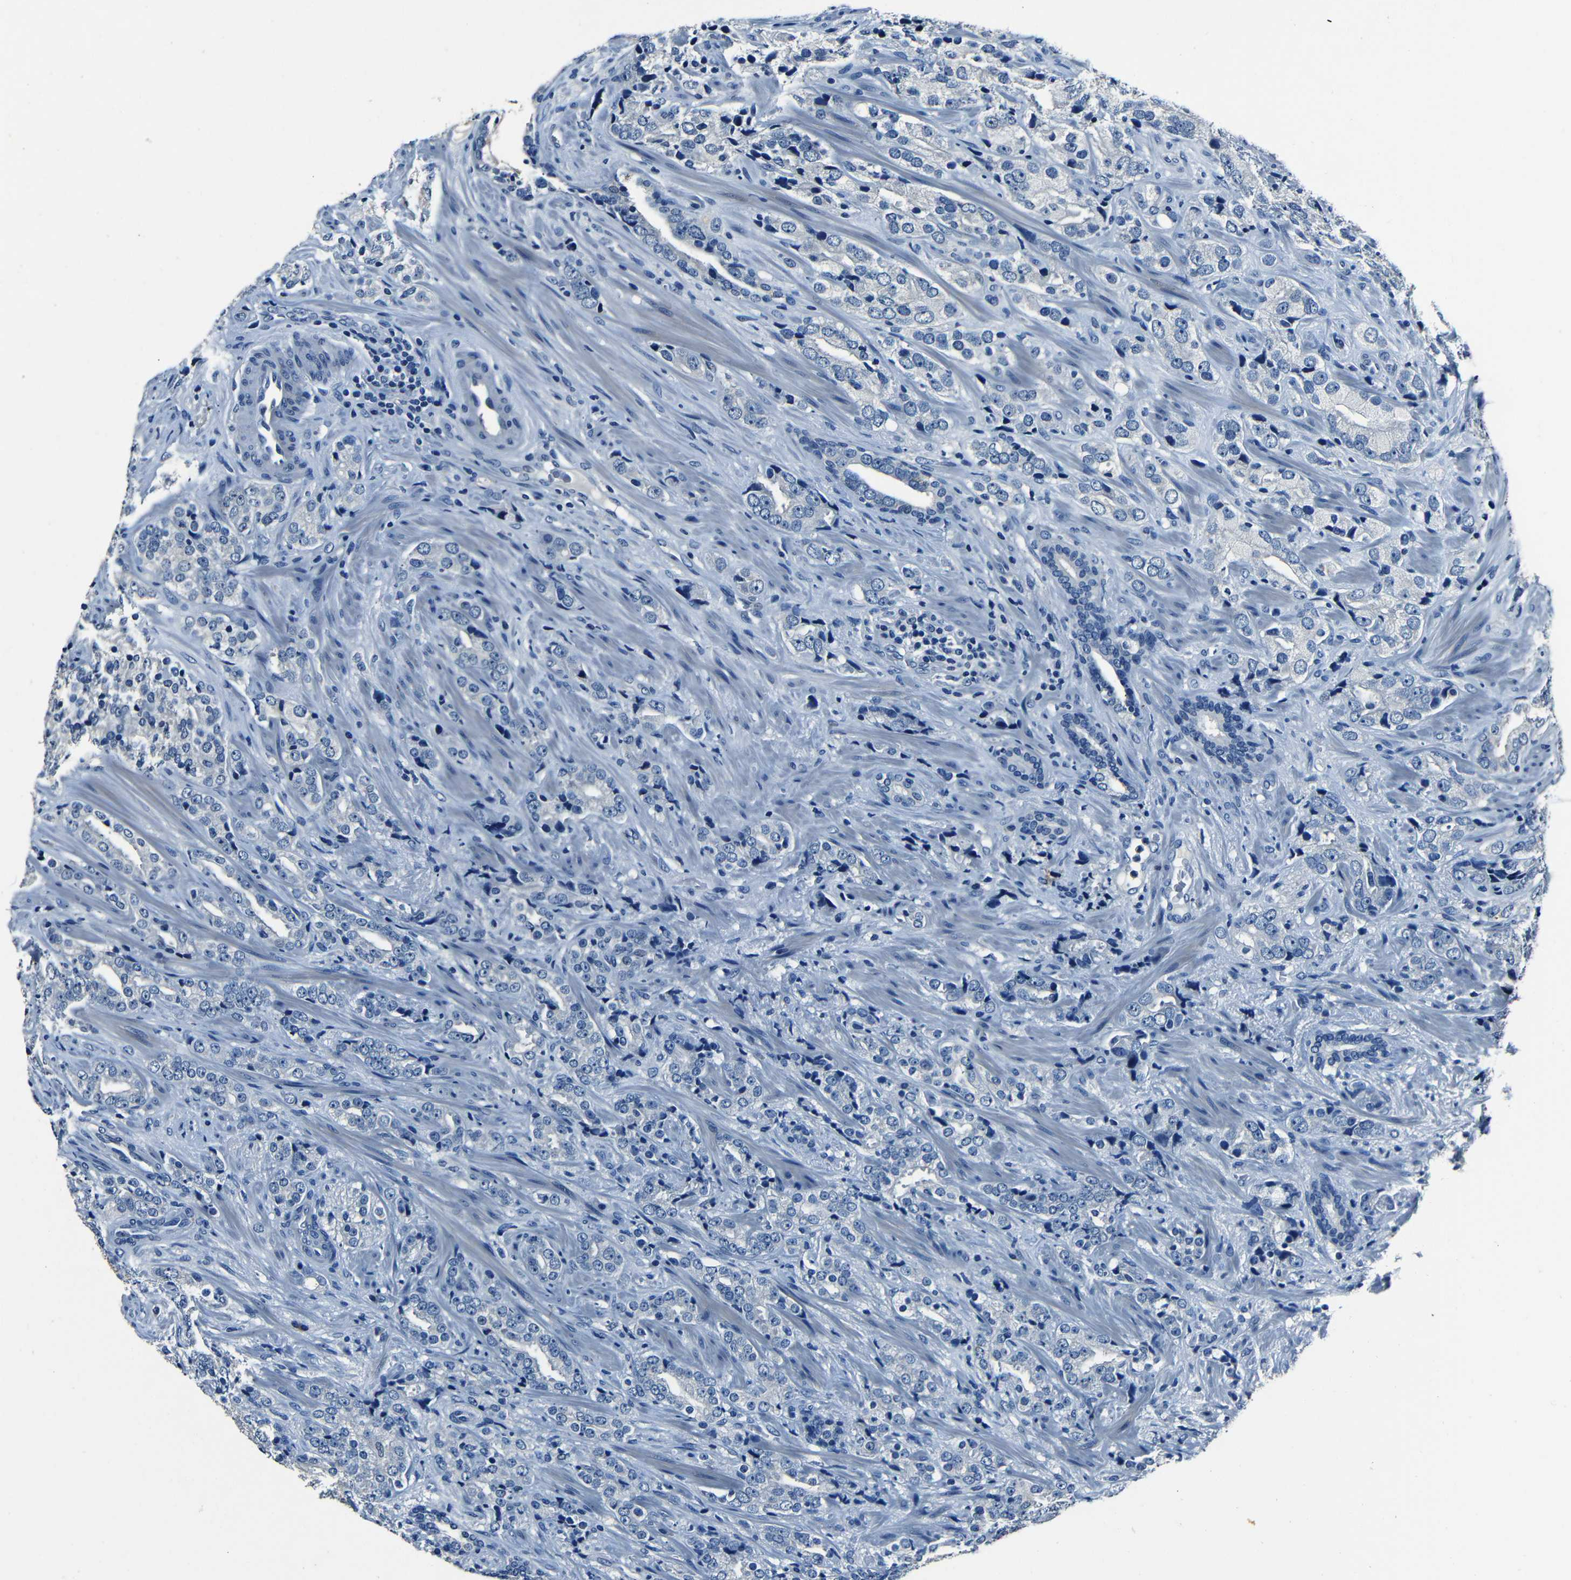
{"staining": {"intensity": "negative", "quantity": "none", "location": "none"}, "tissue": "prostate cancer", "cell_type": "Tumor cells", "image_type": "cancer", "snomed": [{"axis": "morphology", "description": "Adenocarcinoma, High grade"}, {"axis": "topography", "description": "Prostate"}], "caption": "There is no significant positivity in tumor cells of prostate adenocarcinoma (high-grade).", "gene": "NCMAP", "patient": {"sex": "male", "age": 71}}